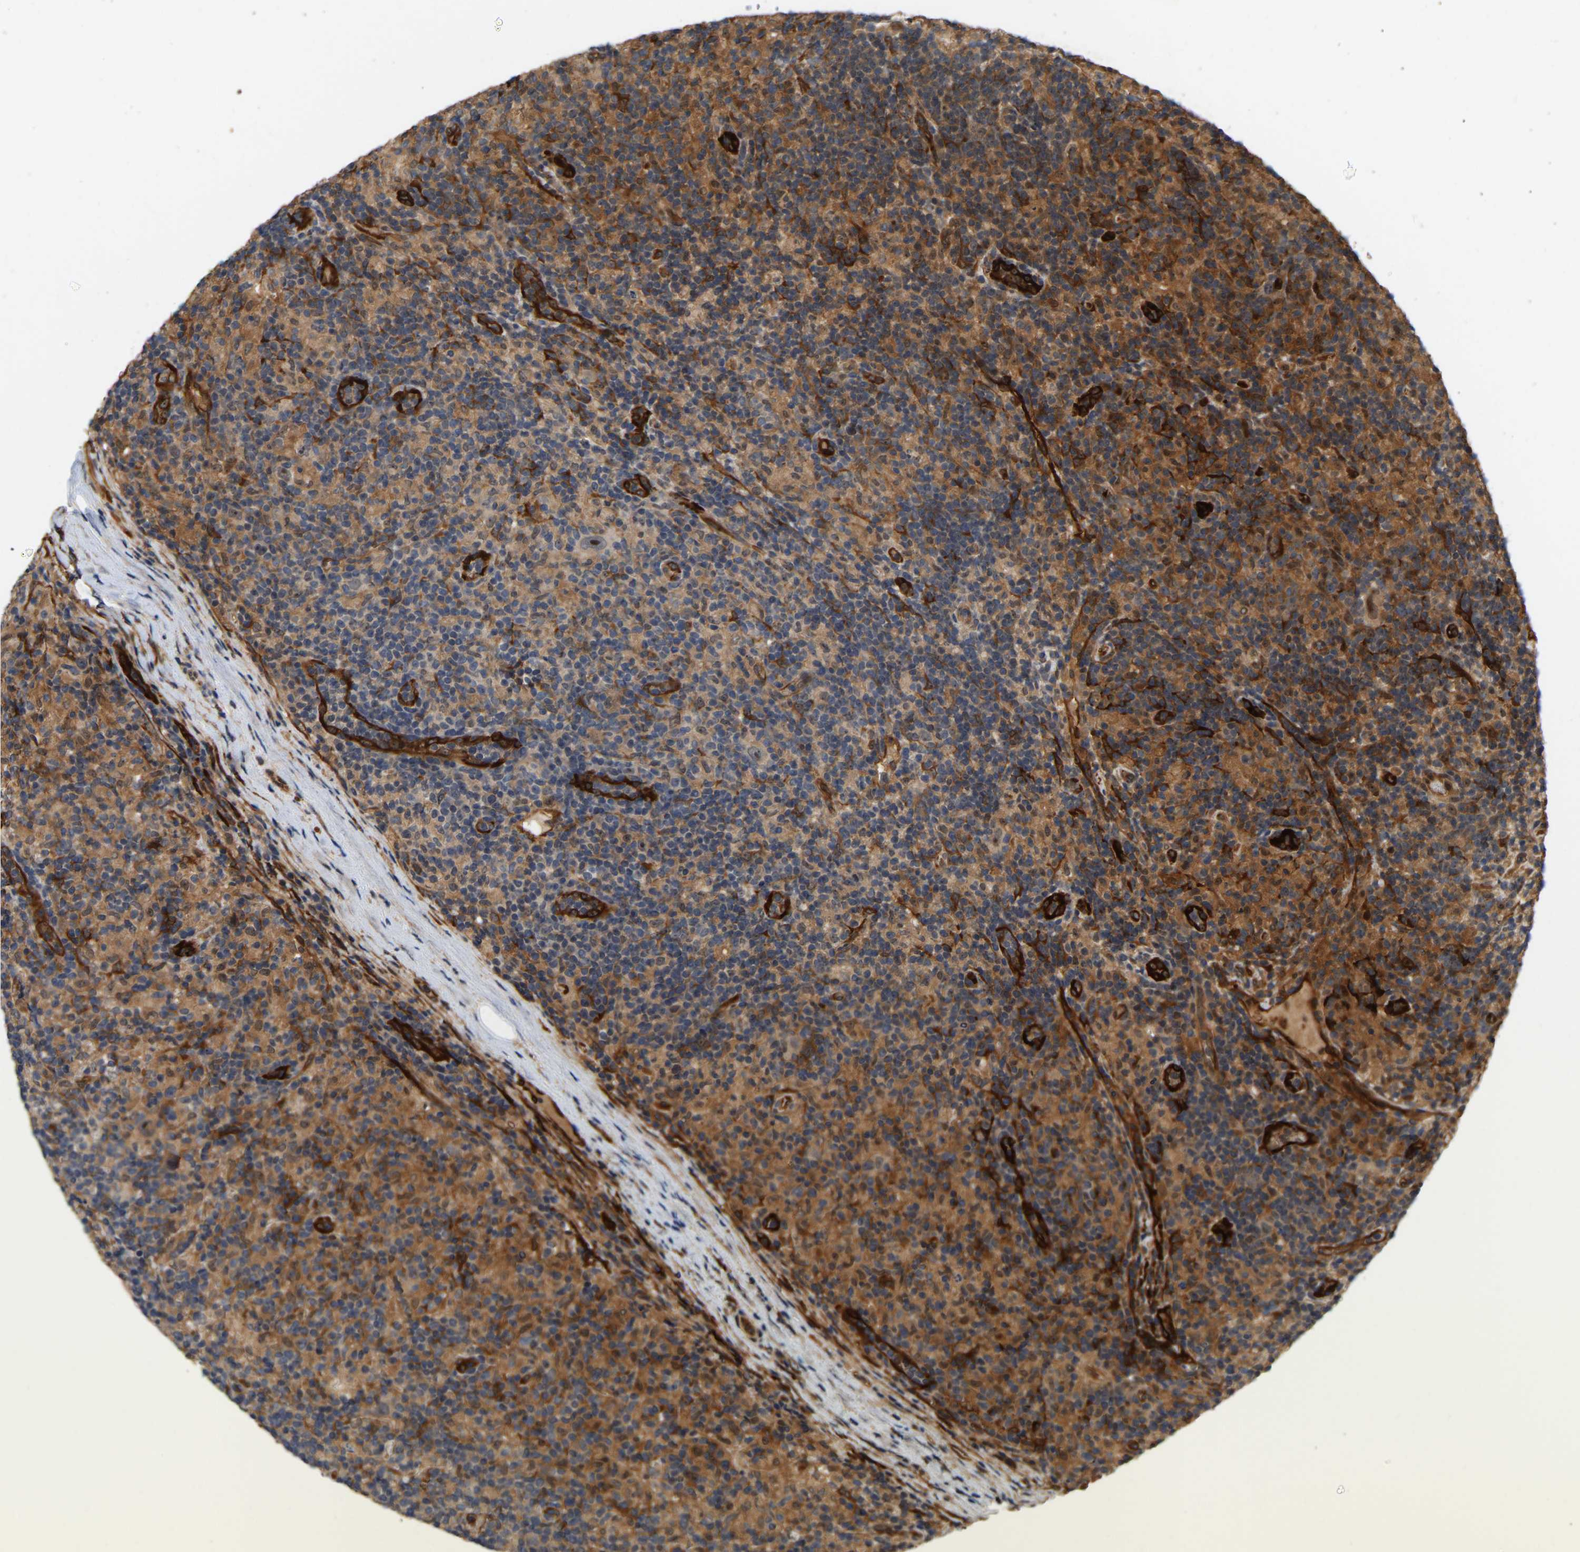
{"staining": {"intensity": "moderate", "quantity": ">75%", "location": "nuclear"}, "tissue": "lymphoma", "cell_type": "Tumor cells", "image_type": "cancer", "snomed": [{"axis": "morphology", "description": "Hodgkin's disease, NOS"}, {"axis": "topography", "description": "Lymph node"}], "caption": "Immunohistochemical staining of lymphoma displays medium levels of moderate nuclear positivity in about >75% of tumor cells. (Brightfield microscopy of DAB IHC at high magnification).", "gene": "LIMK2", "patient": {"sex": "male", "age": 70}}